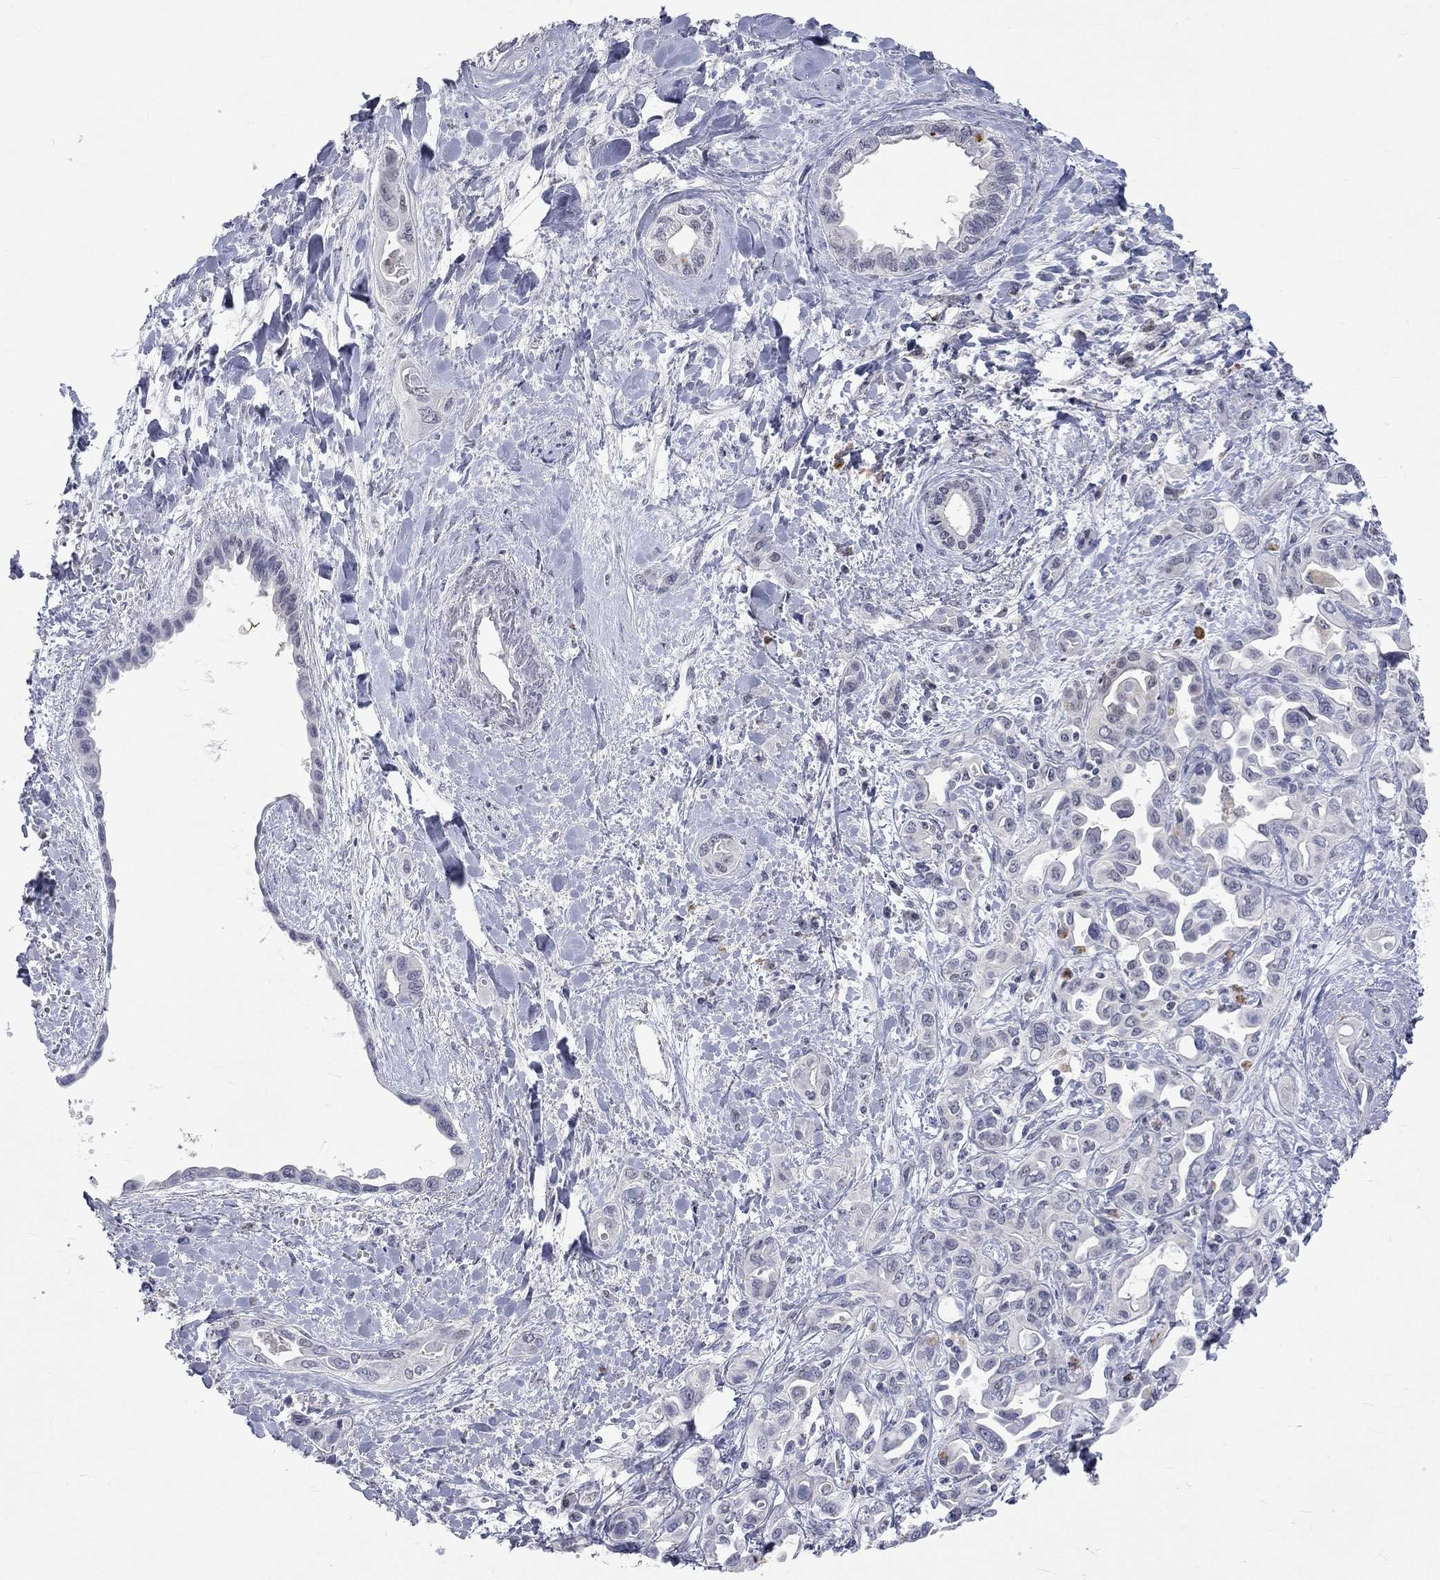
{"staining": {"intensity": "negative", "quantity": "none", "location": "none"}, "tissue": "liver cancer", "cell_type": "Tumor cells", "image_type": "cancer", "snomed": [{"axis": "morphology", "description": "Cholangiocarcinoma"}, {"axis": "topography", "description": "Liver"}], "caption": "Immunohistochemistry (IHC) image of human cholangiocarcinoma (liver) stained for a protein (brown), which demonstrates no expression in tumor cells.", "gene": "TMEM143", "patient": {"sex": "female", "age": 64}}